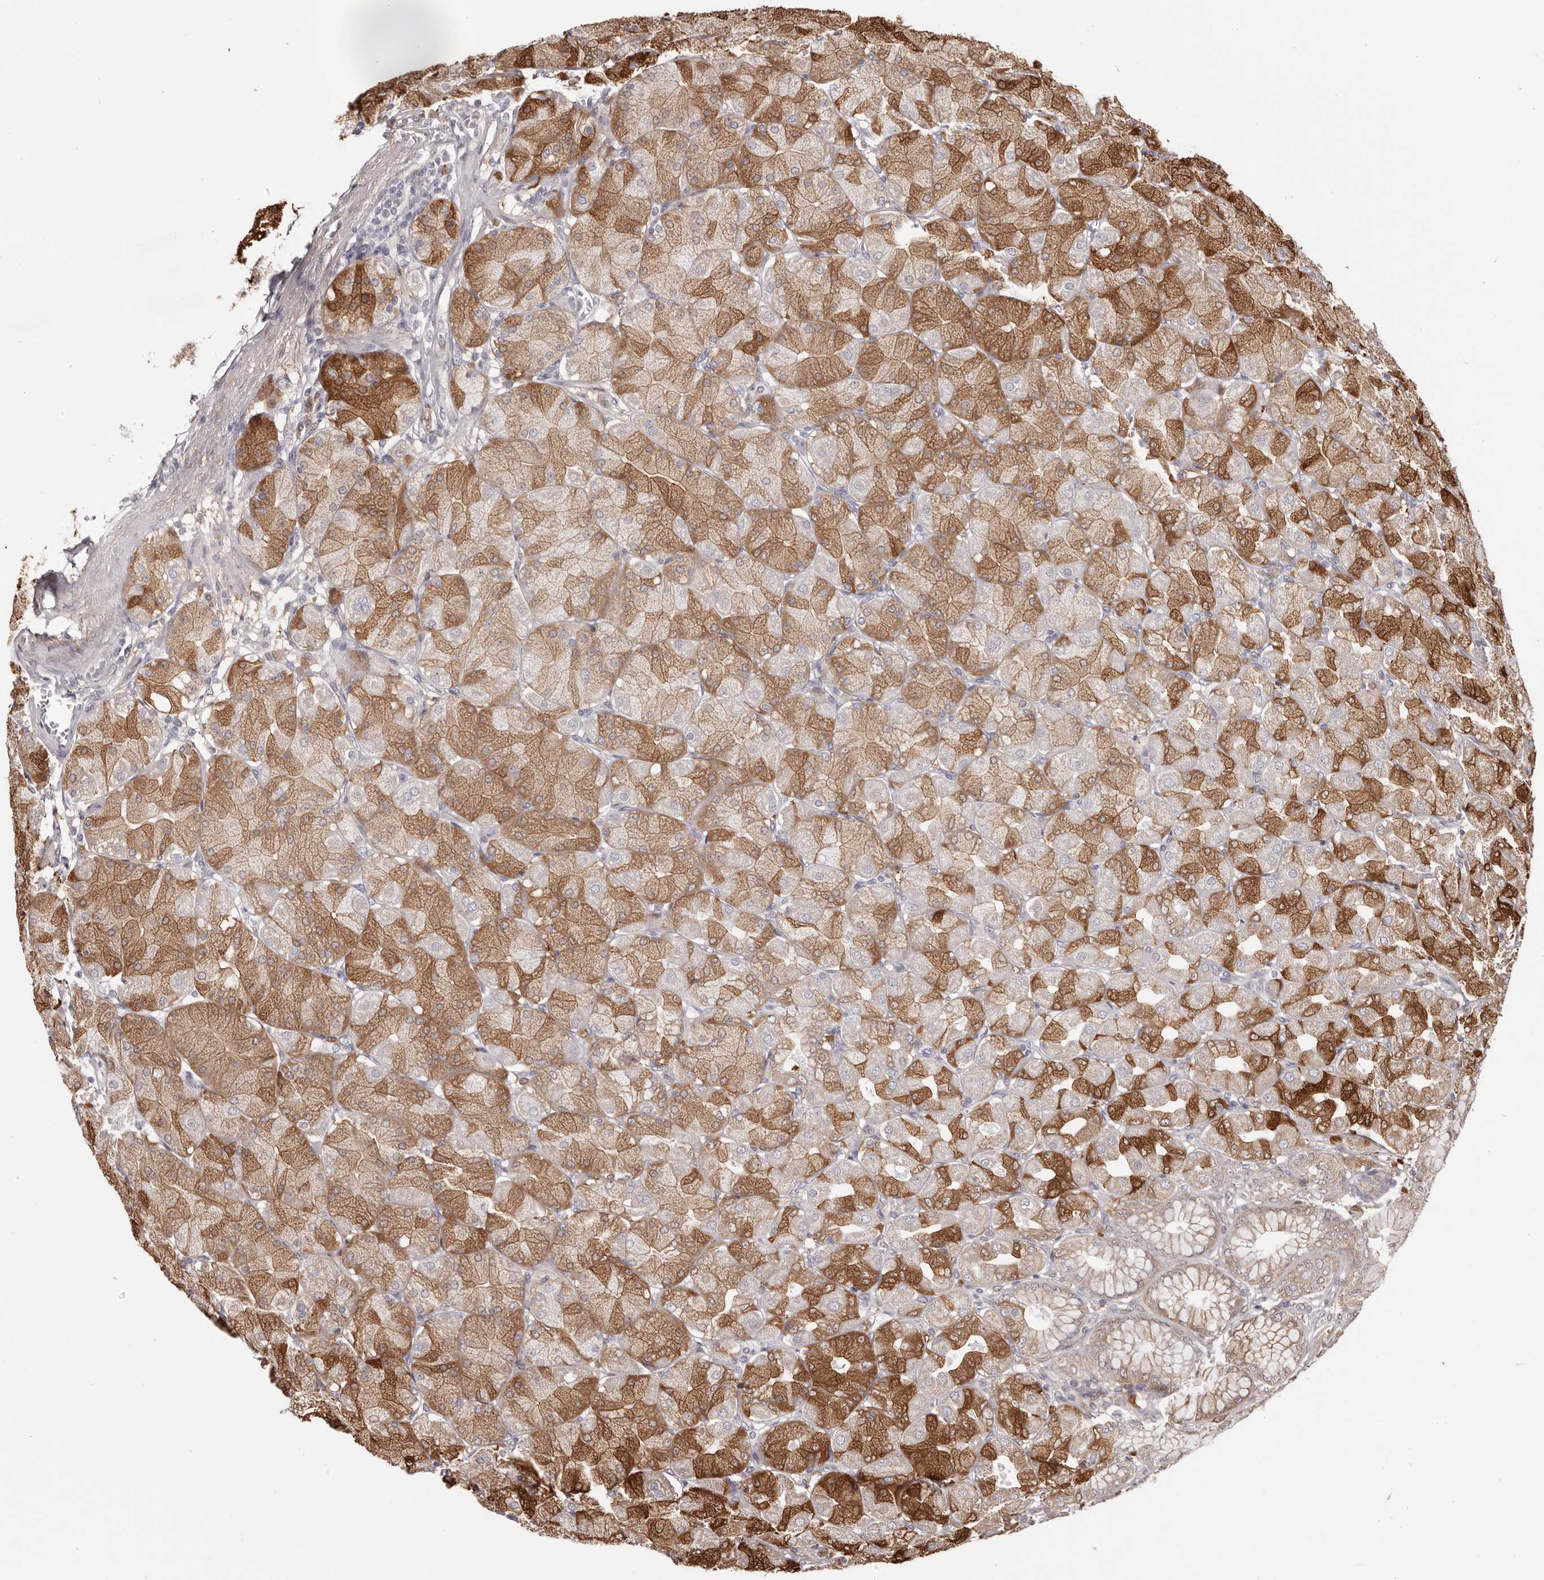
{"staining": {"intensity": "moderate", "quantity": ">75%", "location": "cytoplasmic/membranous"}, "tissue": "stomach", "cell_type": "Glandular cells", "image_type": "normal", "snomed": [{"axis": "morphology", "description": "Normal tissue, NOS"}, {"axis": "topography", "description": "Stomach, upper"}], "caption": "An image showing moderate cytoplasmic/membranous staining in about >75% of glandular cells in unremarkable stomach, as visualized by brown immunohistochemical staining.", "gene": "GFOD1", "patient": {"sex": "female", "age": 56}}